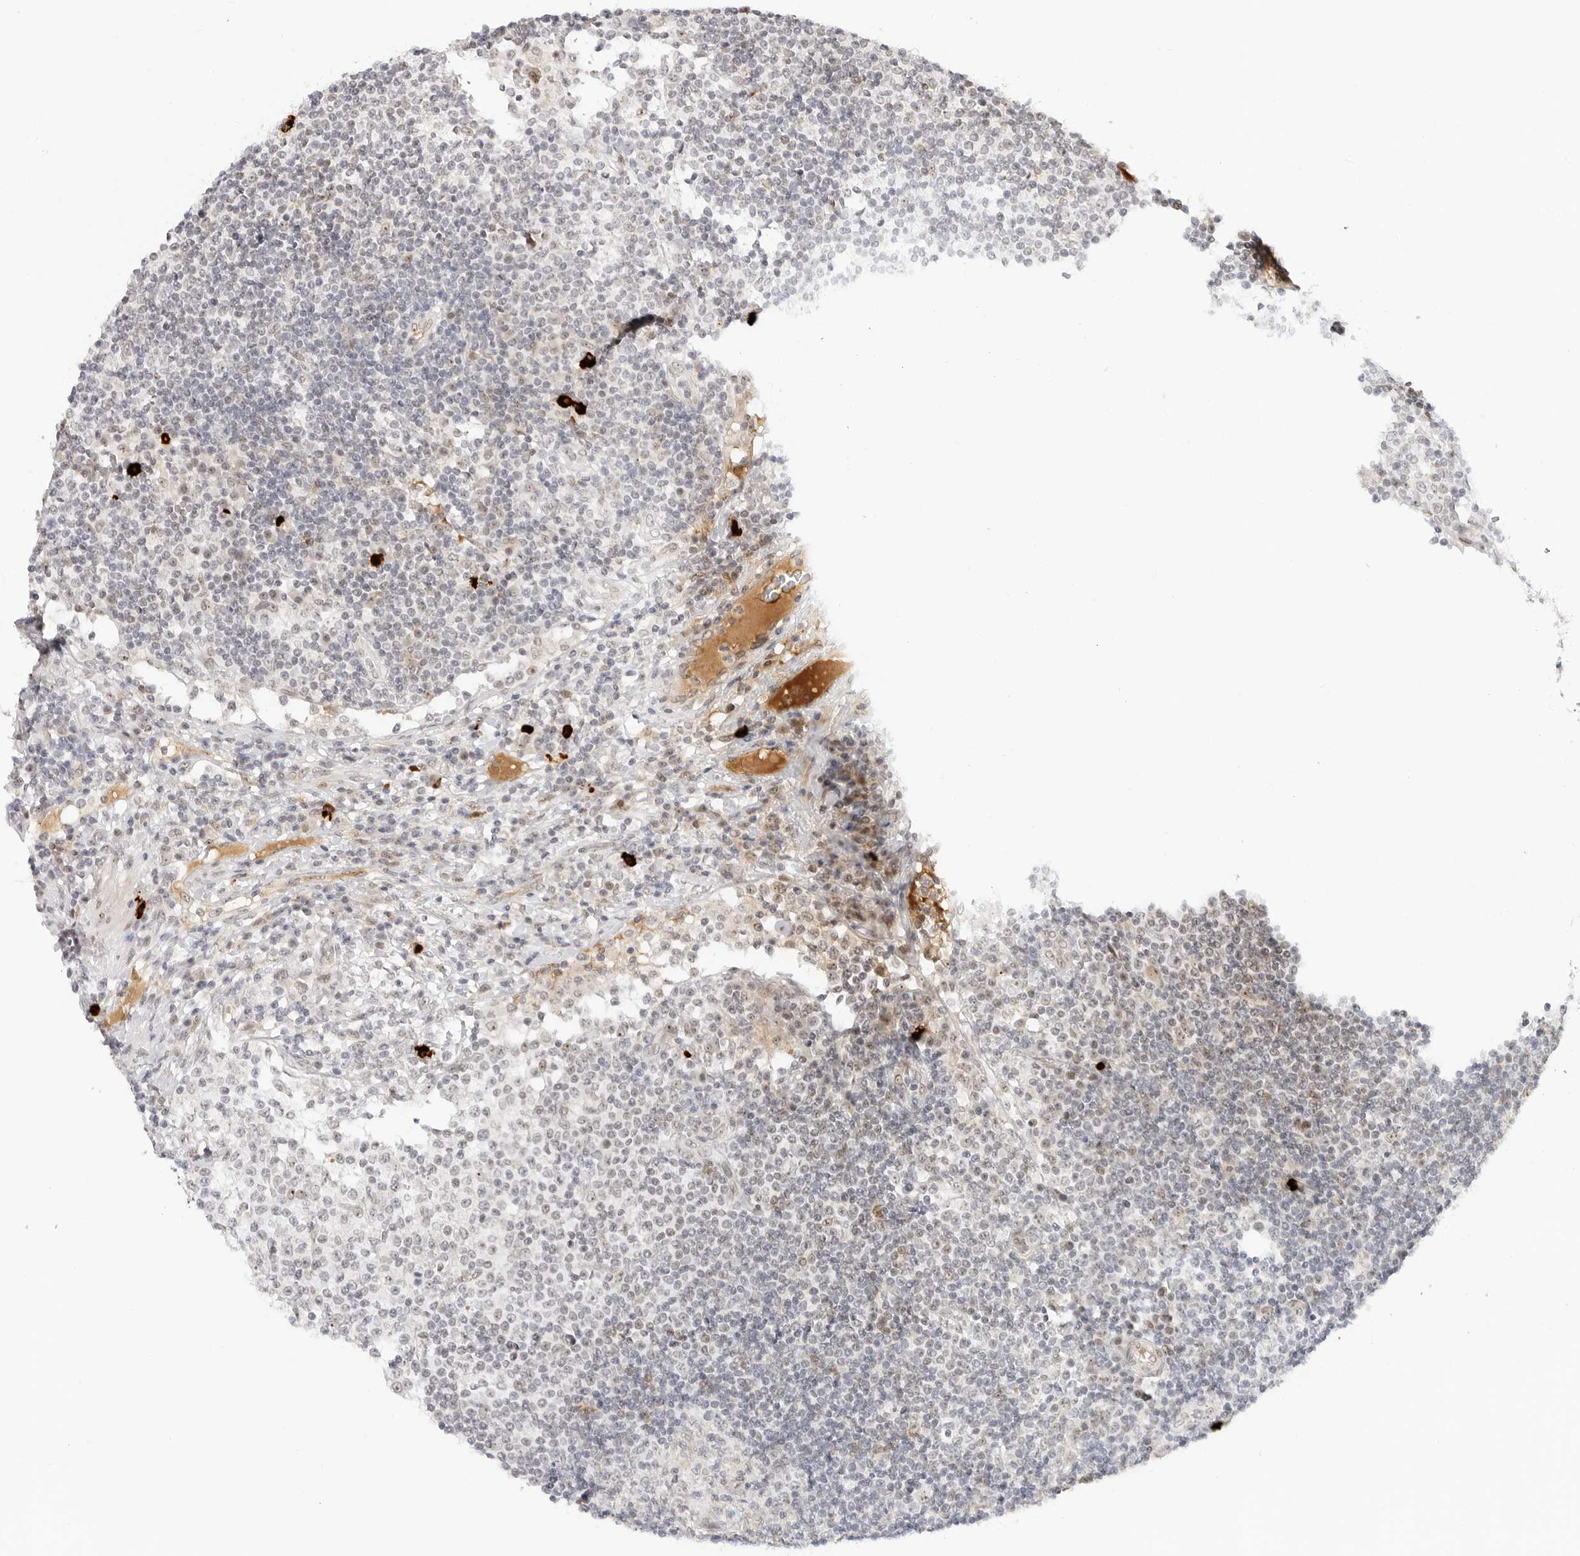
{"staining": {"intensity": "negative", "quantity": "none", "location": "none"}, "tissue": "lymph node", "cell_type": "Germinal center cells", "image_type": "normal", "snomed": [{"axis": "morphology", "description": "Normal tissue, NOS"}, {"axis": "topography", "description": "Lymph node"}], "caption": "Protein analysis of unremarkable lymph node exhibits no significant staining in germinal center cells.", "gene": "HIPK3", "patient": {"sex": "female", "age": 53}}